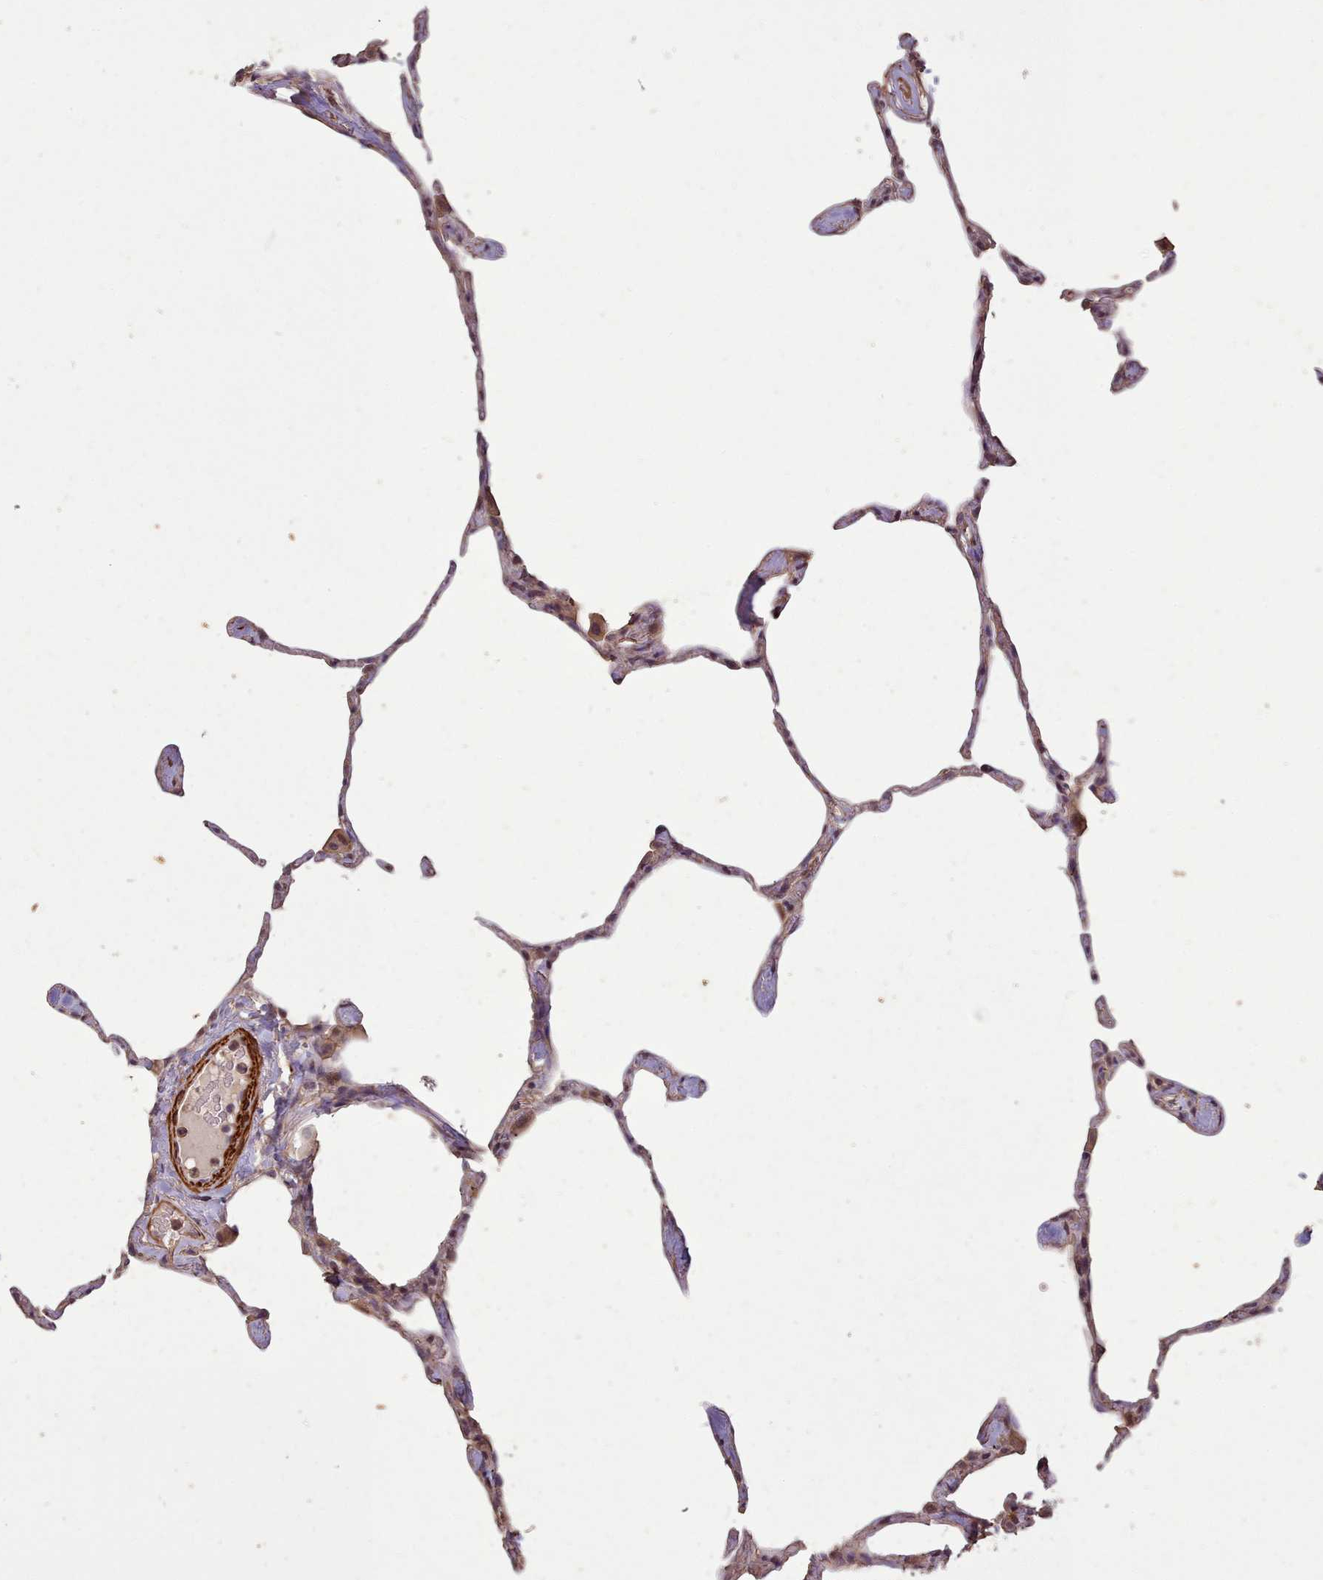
{"staining": {"intensity": "weak", "quantity": "<25%", "location": "cytoplasmic/membranous"}, "tissue": "lung", "cell_type": "Alveolar cells", "image_type": "normal", "snomed": [{"axis": "morphology", "description": "Normal tissue, NOS"}, {"axis": "topography", "description": "Lung"}], "caption": "Lung stained for a protein using IHC displays no positivity alveolar cells.", "gene": "NLRC4", "patient": {"sex": "male", "age": 65}}